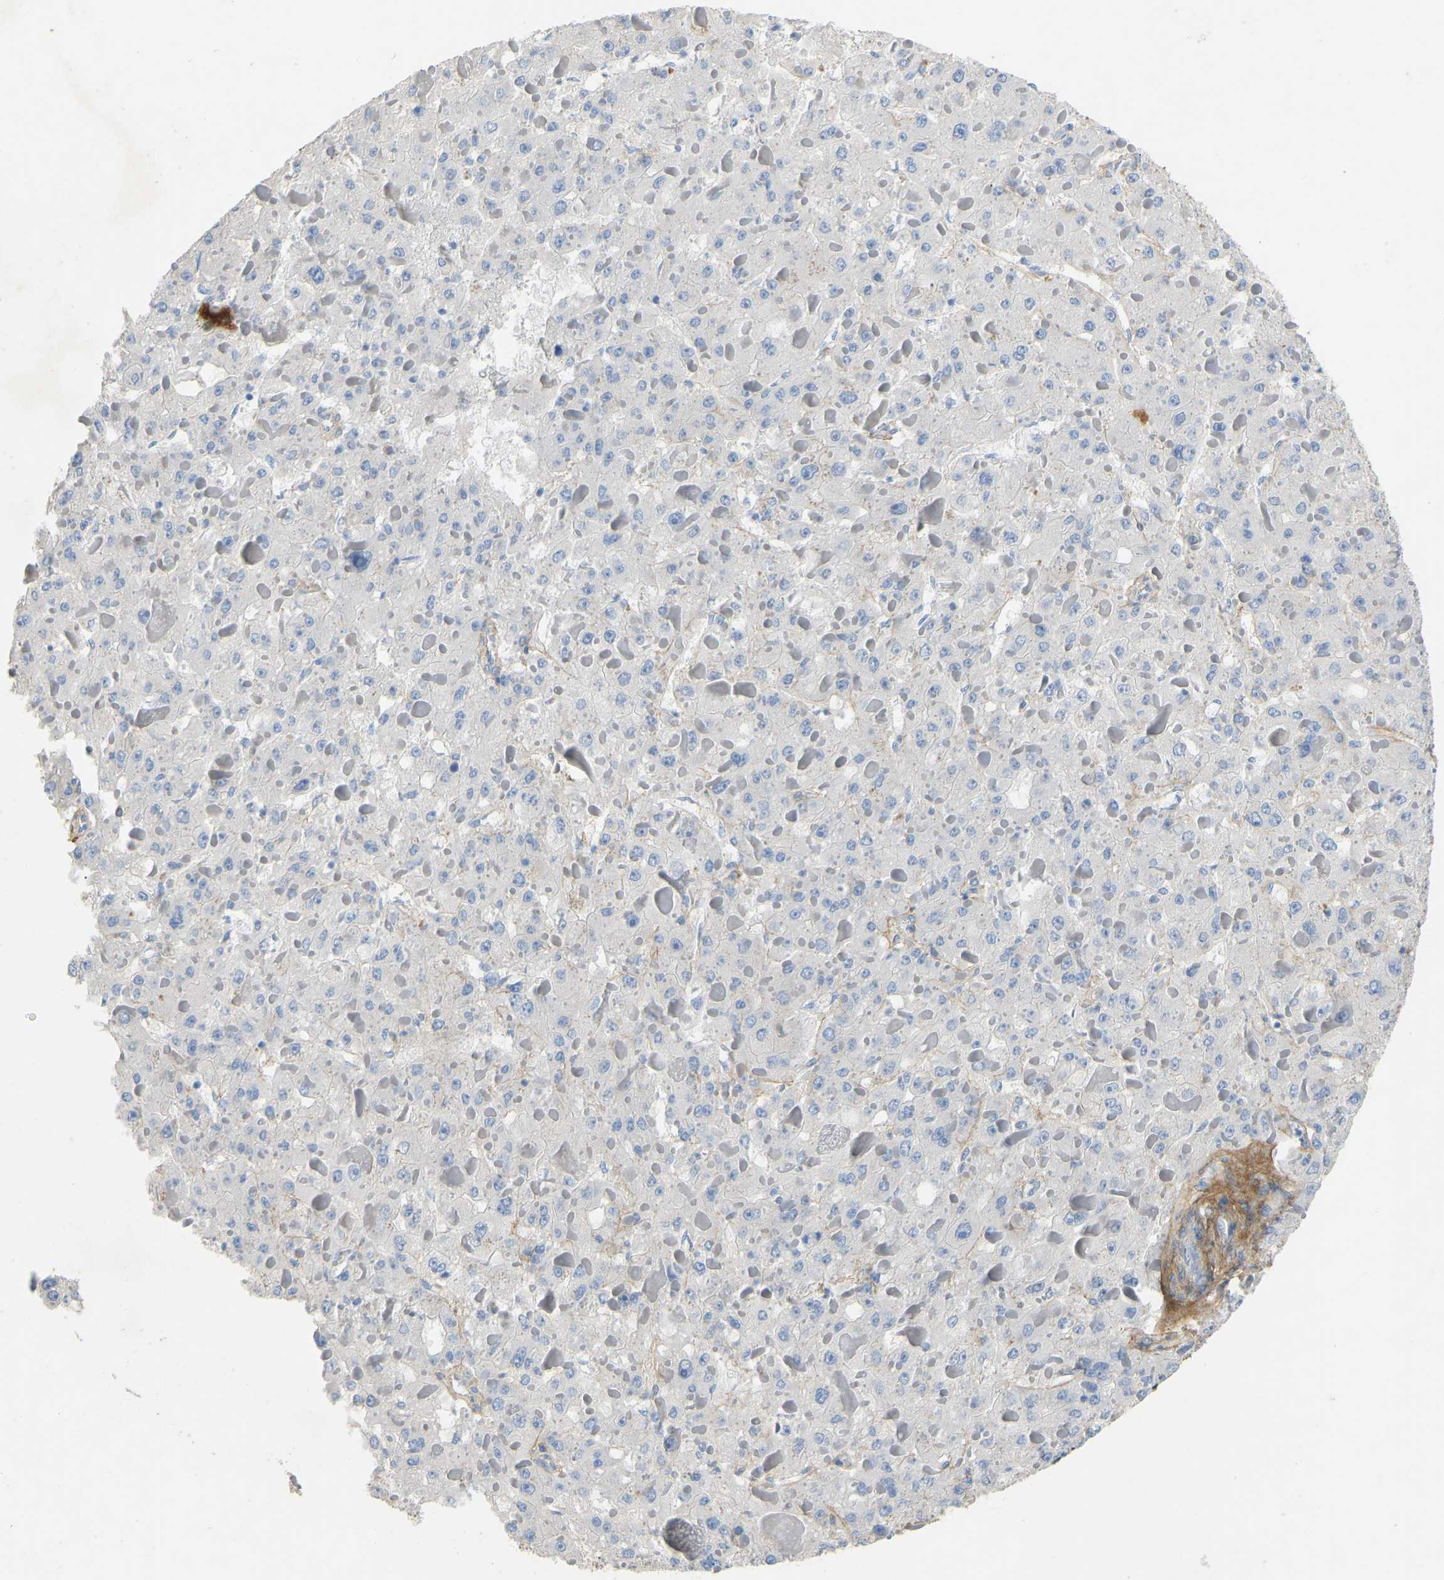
{"staining": {"intensity": "negative", "quantity": "none", "location": "none"}, "tissue": "liver cancer", "cell_type": "Tumor cells", "image_type": "cancer", "snomed": [{"axis": "morphology", "description": "Carcinoma, Hepatocellular, NOS"}, {"axis": "topography", "description": "Liver"}], "caption": "Micrograph shows no significant protein staining in tumor cells of hepatocellular carcinoma (liver). Nuclei are stained in blue.", "gene": "TECTA", "patient": {"sex": "female", "age": 73}}